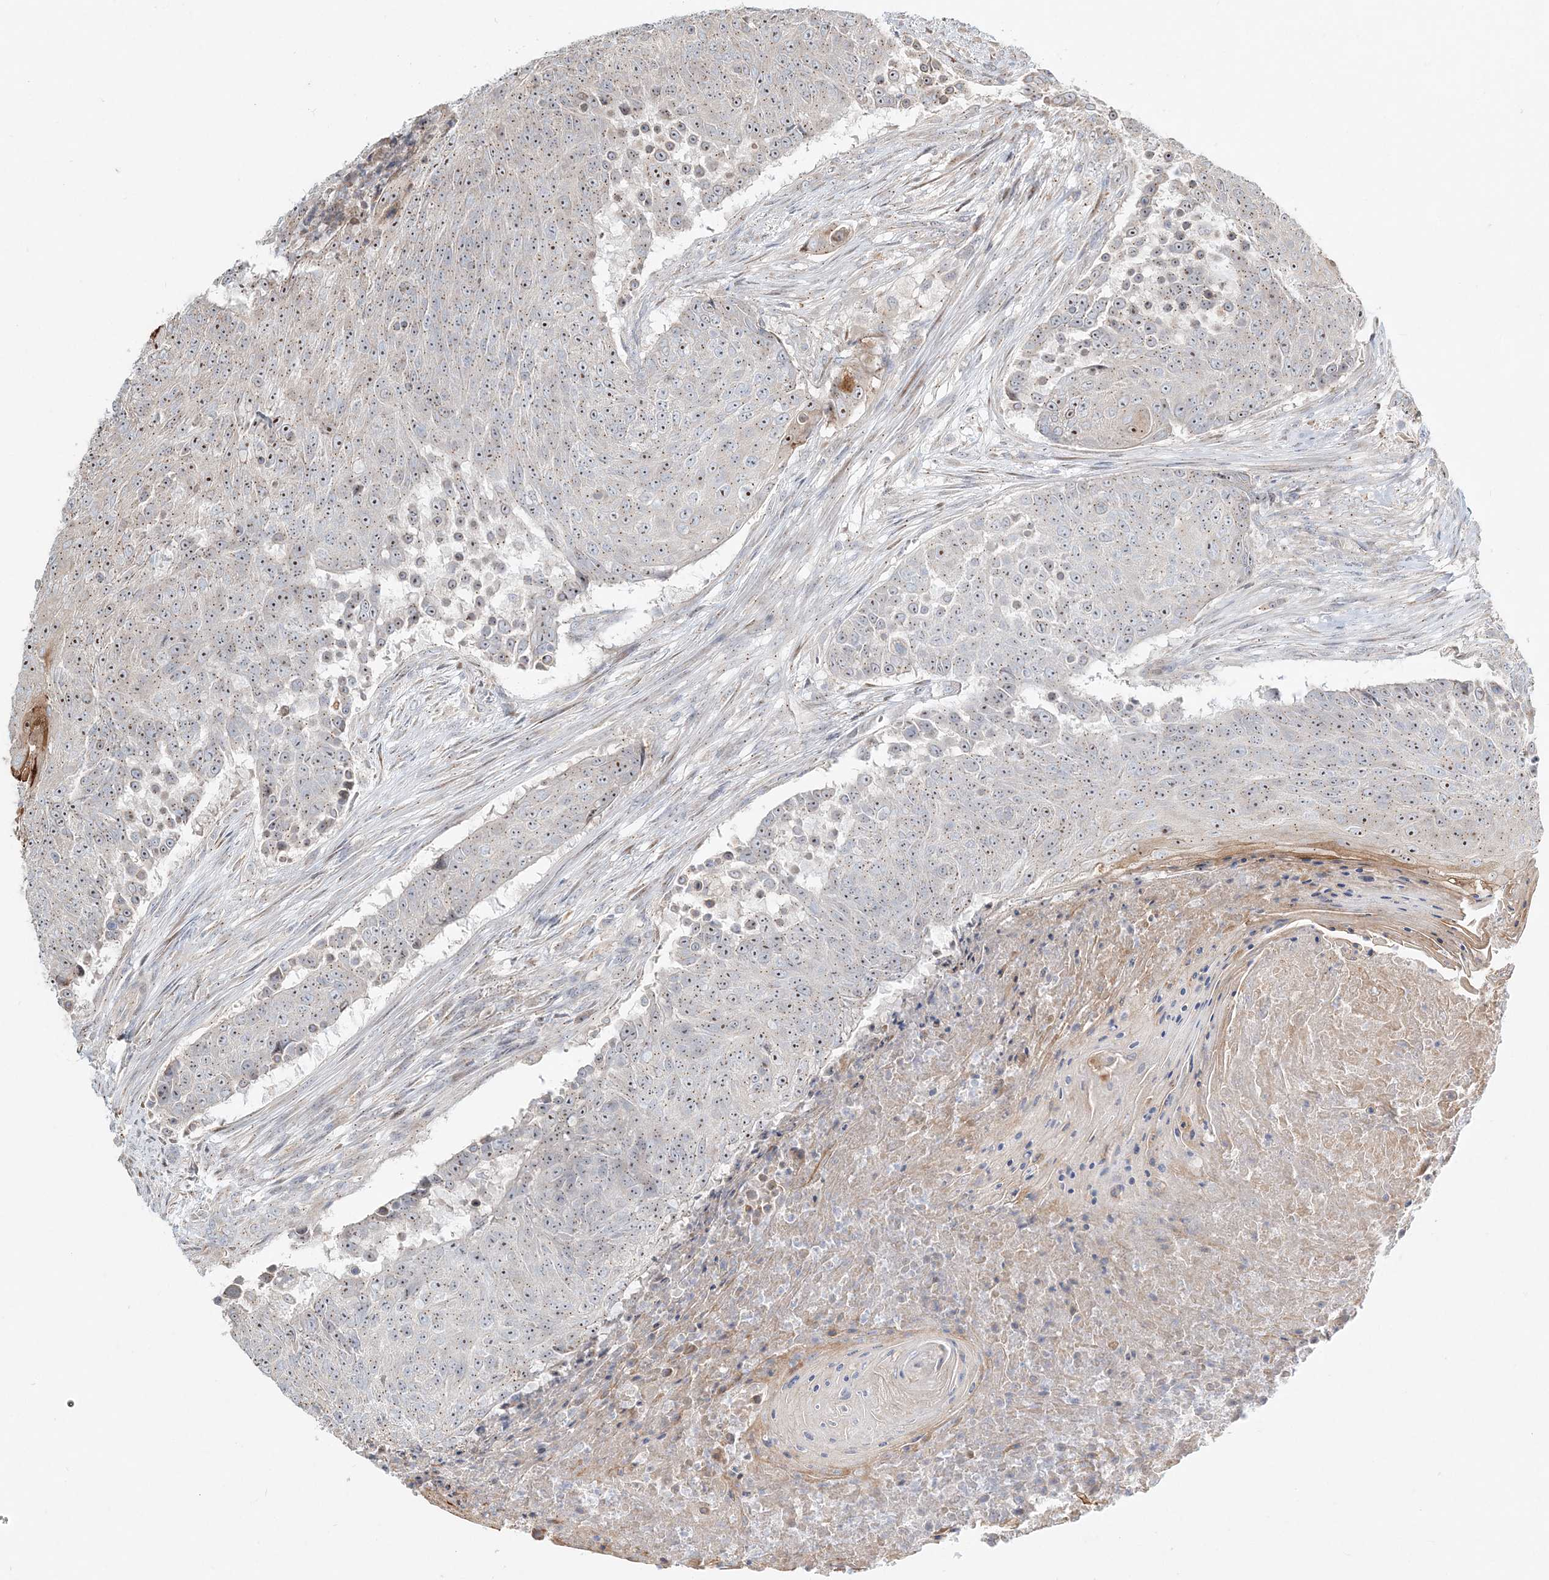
{"staining": {"intensity": "weak", "quantity": ">75%", "location": "nuclear"}, "tissue": "urothelial cancer", "cell_type": "Tumor cells", "image_type": "cancer", "snomed": [{"axis": "morphology", "description": "Urothelial carcinoma, High grade"}, {"axis": "topography", "description": "Urinary bladder"}], "caption": "Urothelial cancer tissue displays weak nuclear staining in approximately >75% of tumor cells", "gene": "CXXC5", "patient": {"sex": "female", "age": 63}}